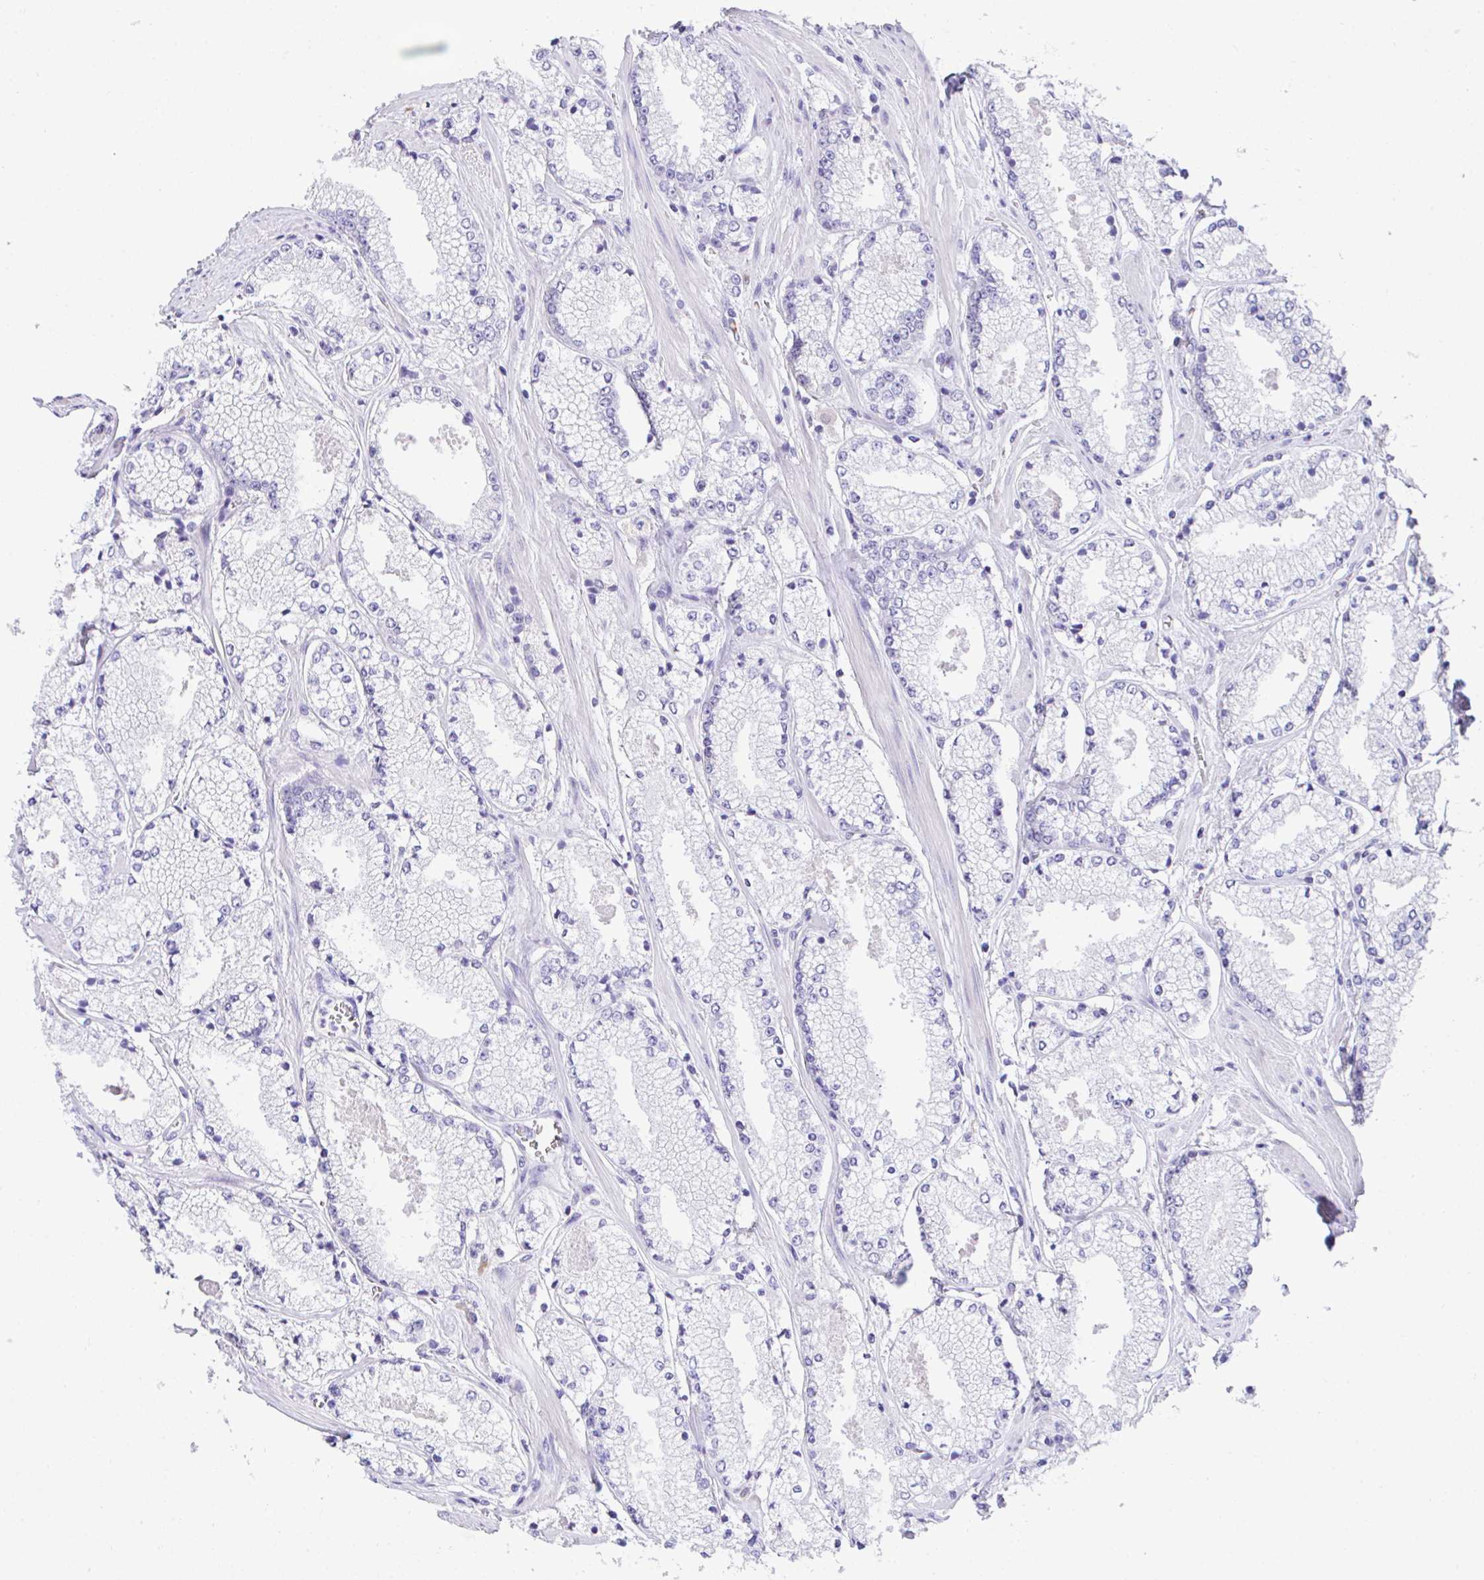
{"staining": {"intensity": "negative", "quantity": "none", "location": "none"}, "tissue": "prostate cancer", "cell_type": "Tumor cells", "image_type": "cancer", "snomed": [{"axis": "morphology", "description": "Adenocarcinoma, High grade"}, {"axis": "topography", "description": "Prostate"}], "caption": "Immunohistochemistry of human prostate cancer (adenocarcinoma (high-grade)) exhibits no positivity in tumor cells.", "gene": "HACD4", "patient": {"sex": "male", "age": 63}}